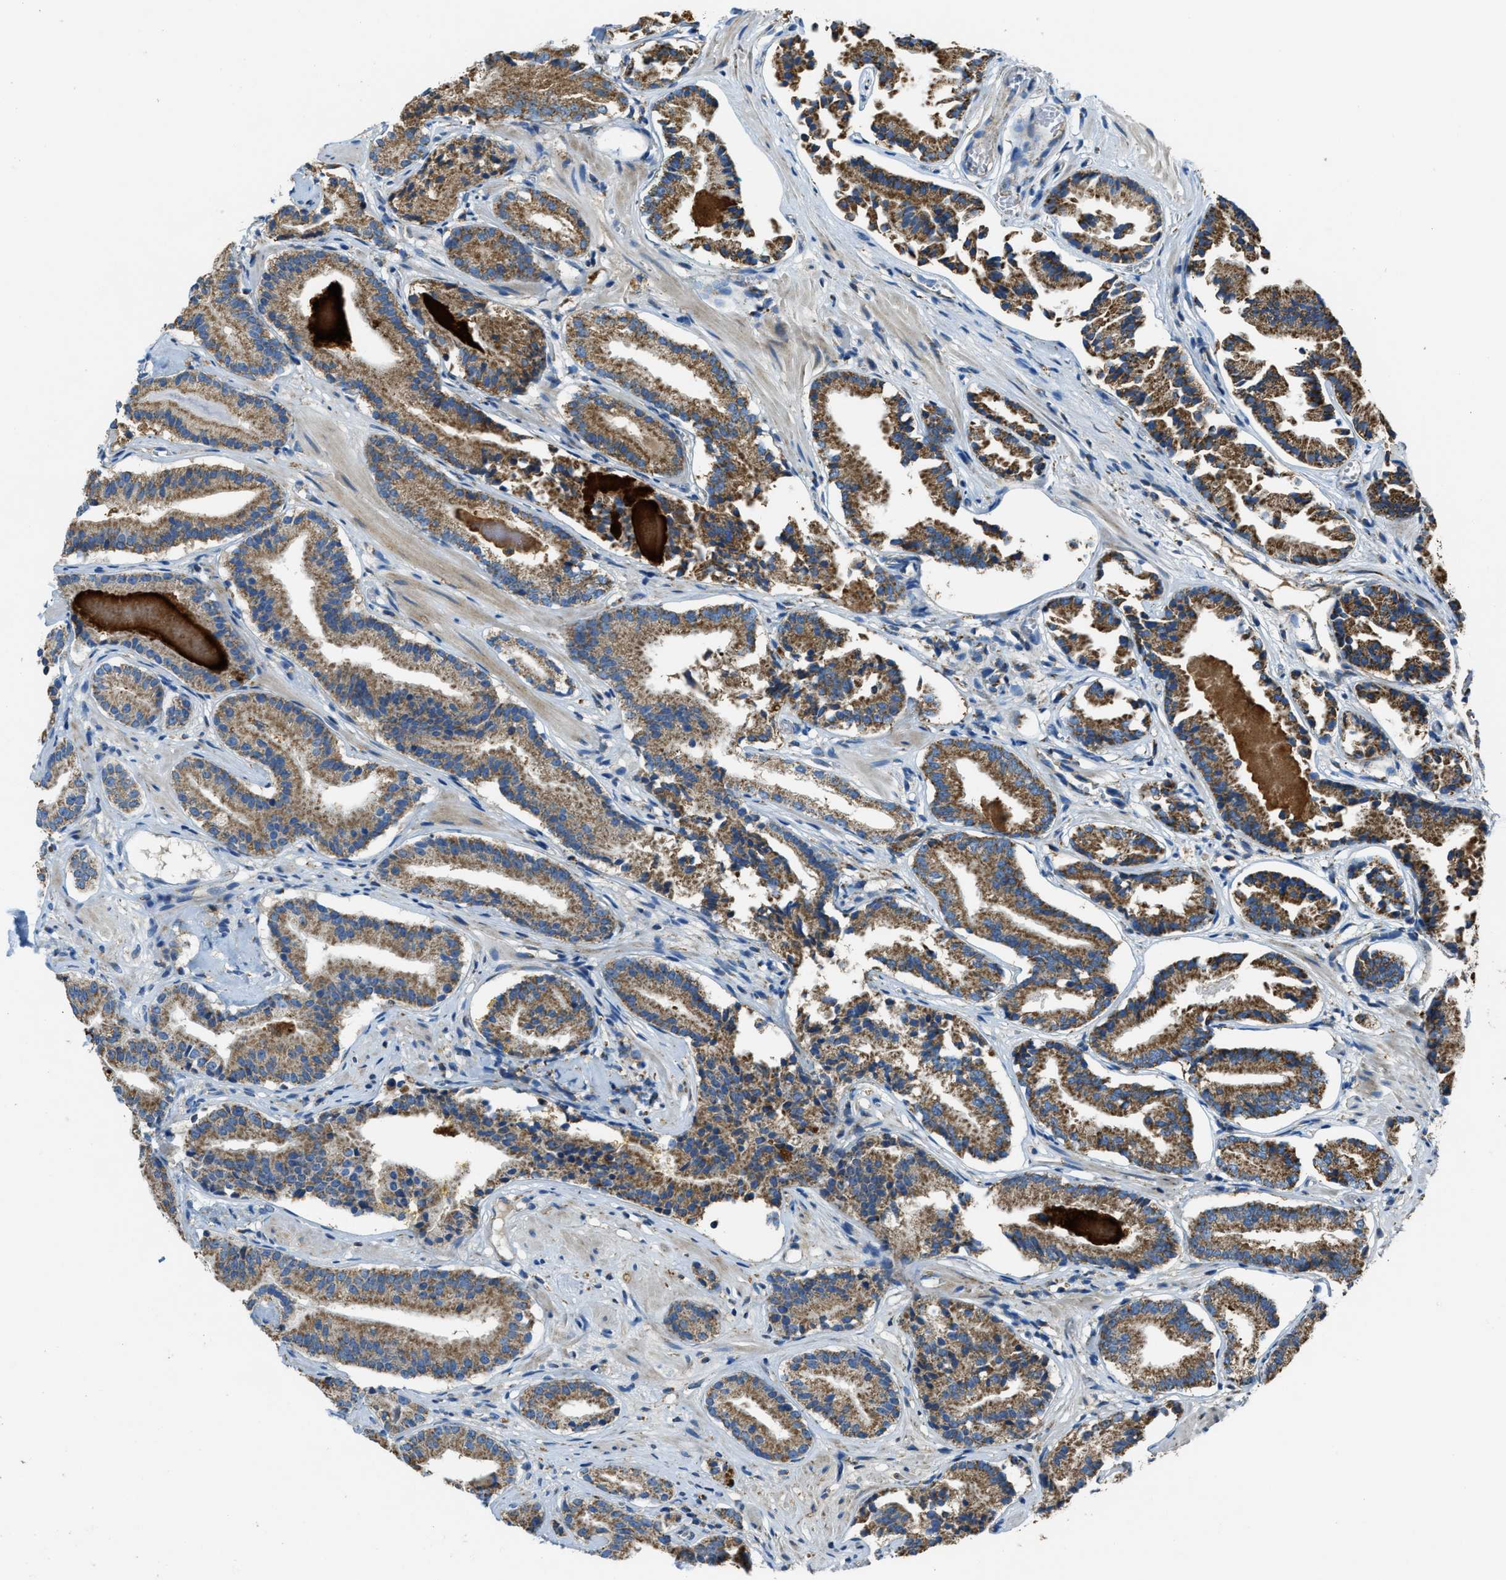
{"staining": {"intensity": "moderate", "quantity": ">75%", "location": "cytoplasmic/membranous"}, "tissue": "prostate cancer", "cell_type": "Tumor cells", "image_type": "cancer", "snomed": [{"axis": "morphology", "description": "Adenocarcinoma, Low grade"}, {"axis": "topography", "description": "Prostate"}], "caption": "There is medium levels of moderate cytoplasmic/membranous expression in tumor cells of prostate cancer (low-grade adenocarcinoma), as demonstrated by immunohistochemical staining (brown color).", "gene": "SLC25A11", "patient": {"sex": "male", "age": 51}}